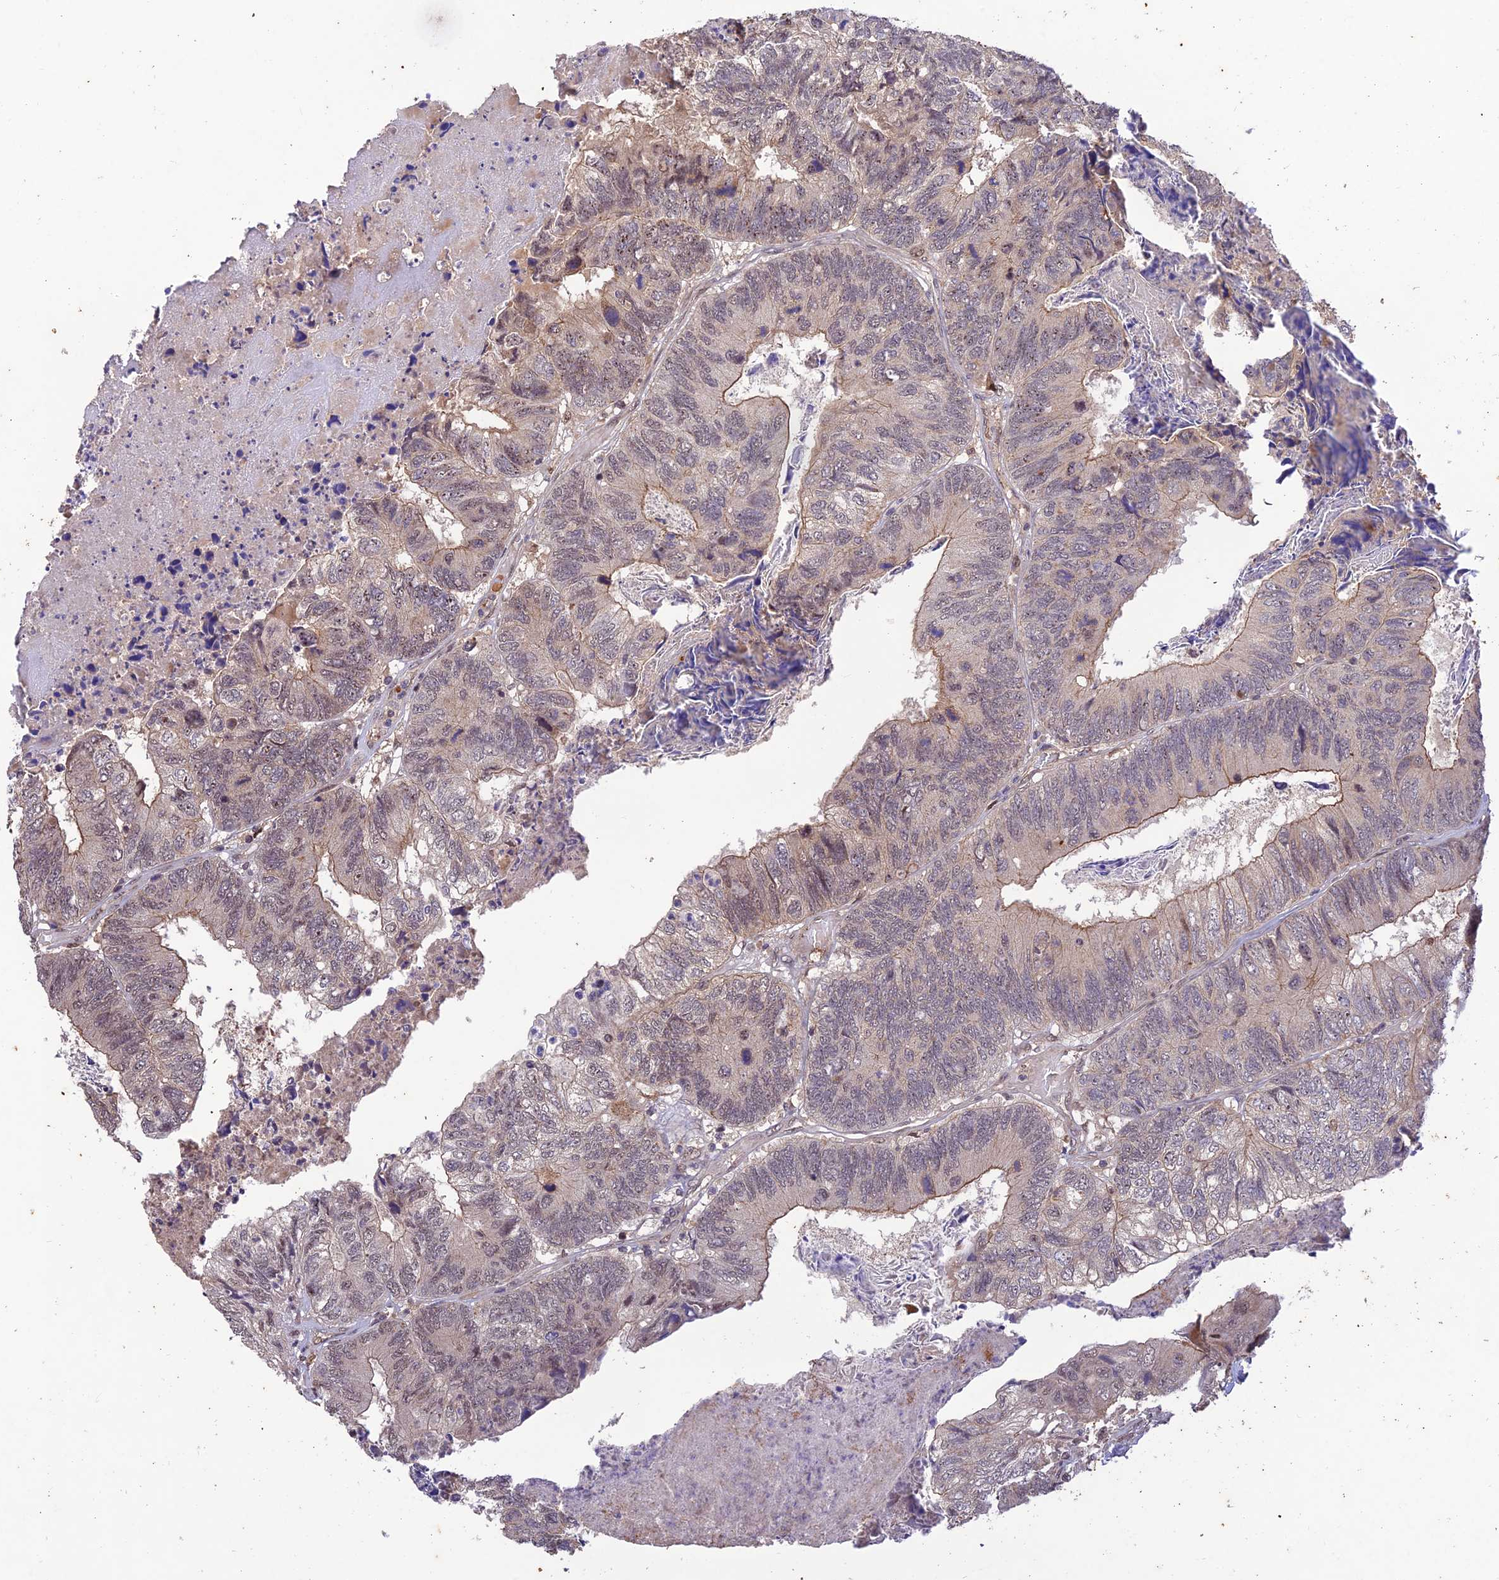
{"staining": {"intensity": "weak", "quantity": "<25%", "location": "cytoplasmic/membranous"}, "tissue": "colorectal cancer", "cell_type": "Tumor cells", "image_type": "cancer", "snomed": [{"axis": "morphology", "description": "Adenocarcinoma, NOS"}, {"axis": "topography", "description": "Colon"}], "caption": "Tumor cells show no significant protein expression in colorectal adenocarcinoma.", "gene": "REV1", "patient": {"sex": "female", "age": 67}}